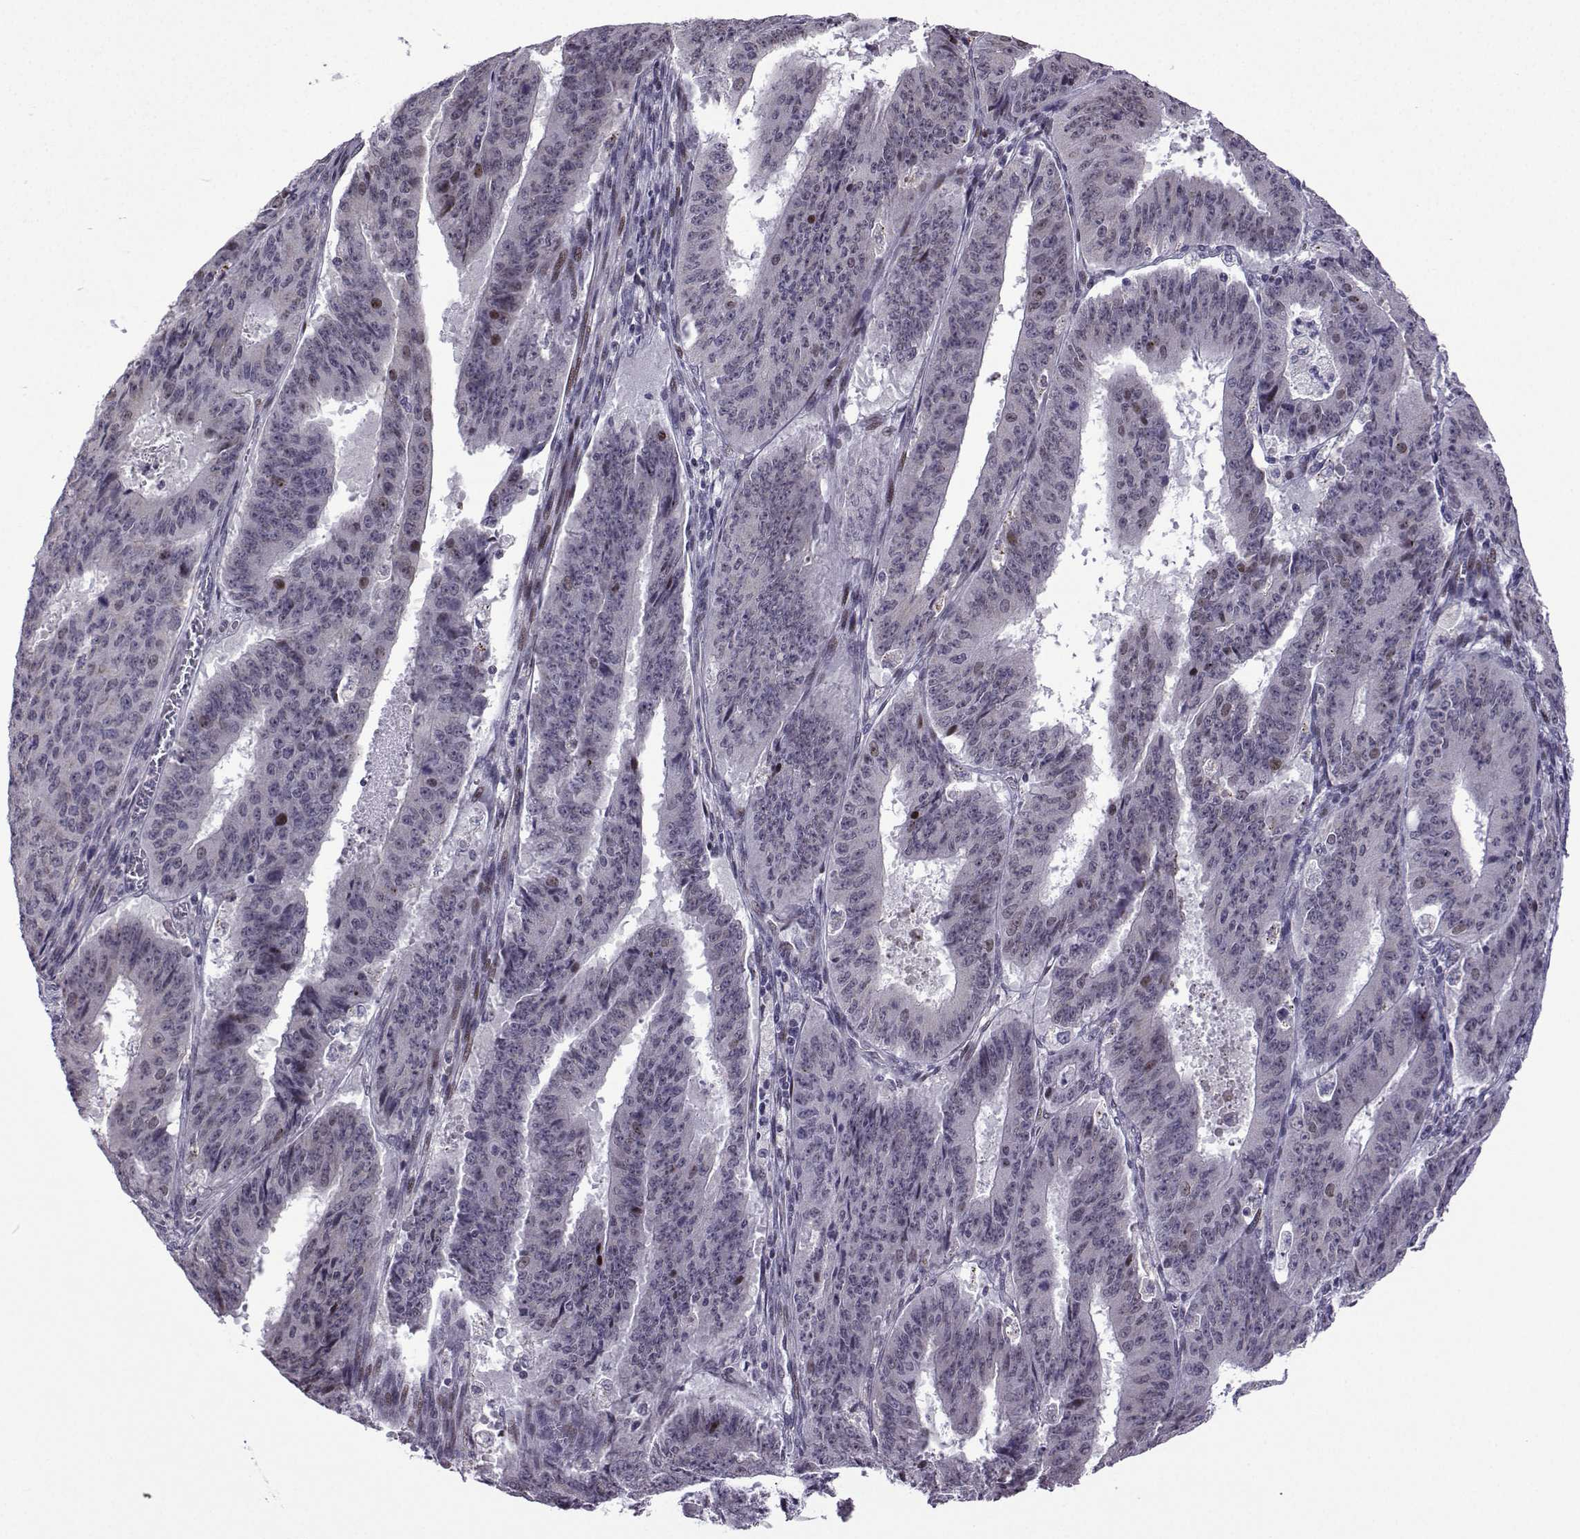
{"staining": {"intensity": "moderate", "quantity": "<25%", "location": "nuclear"}, "tissue": "ovarian cancer", "cell_type": "Tumor cells", "image_type": "cancer", "snomed": [{"axis": "morphology", "description": "Carcinoma, endometroid"}, {"axis": "topography", "description": "Ovary"}], "caption": "This is an image of immunohistochemistry staining of ovarian cancer, which shows moderate expression in the nuclear of tumor cells.", "gene": "FGF3", "patient": {"sex": "female", "age": 42}}